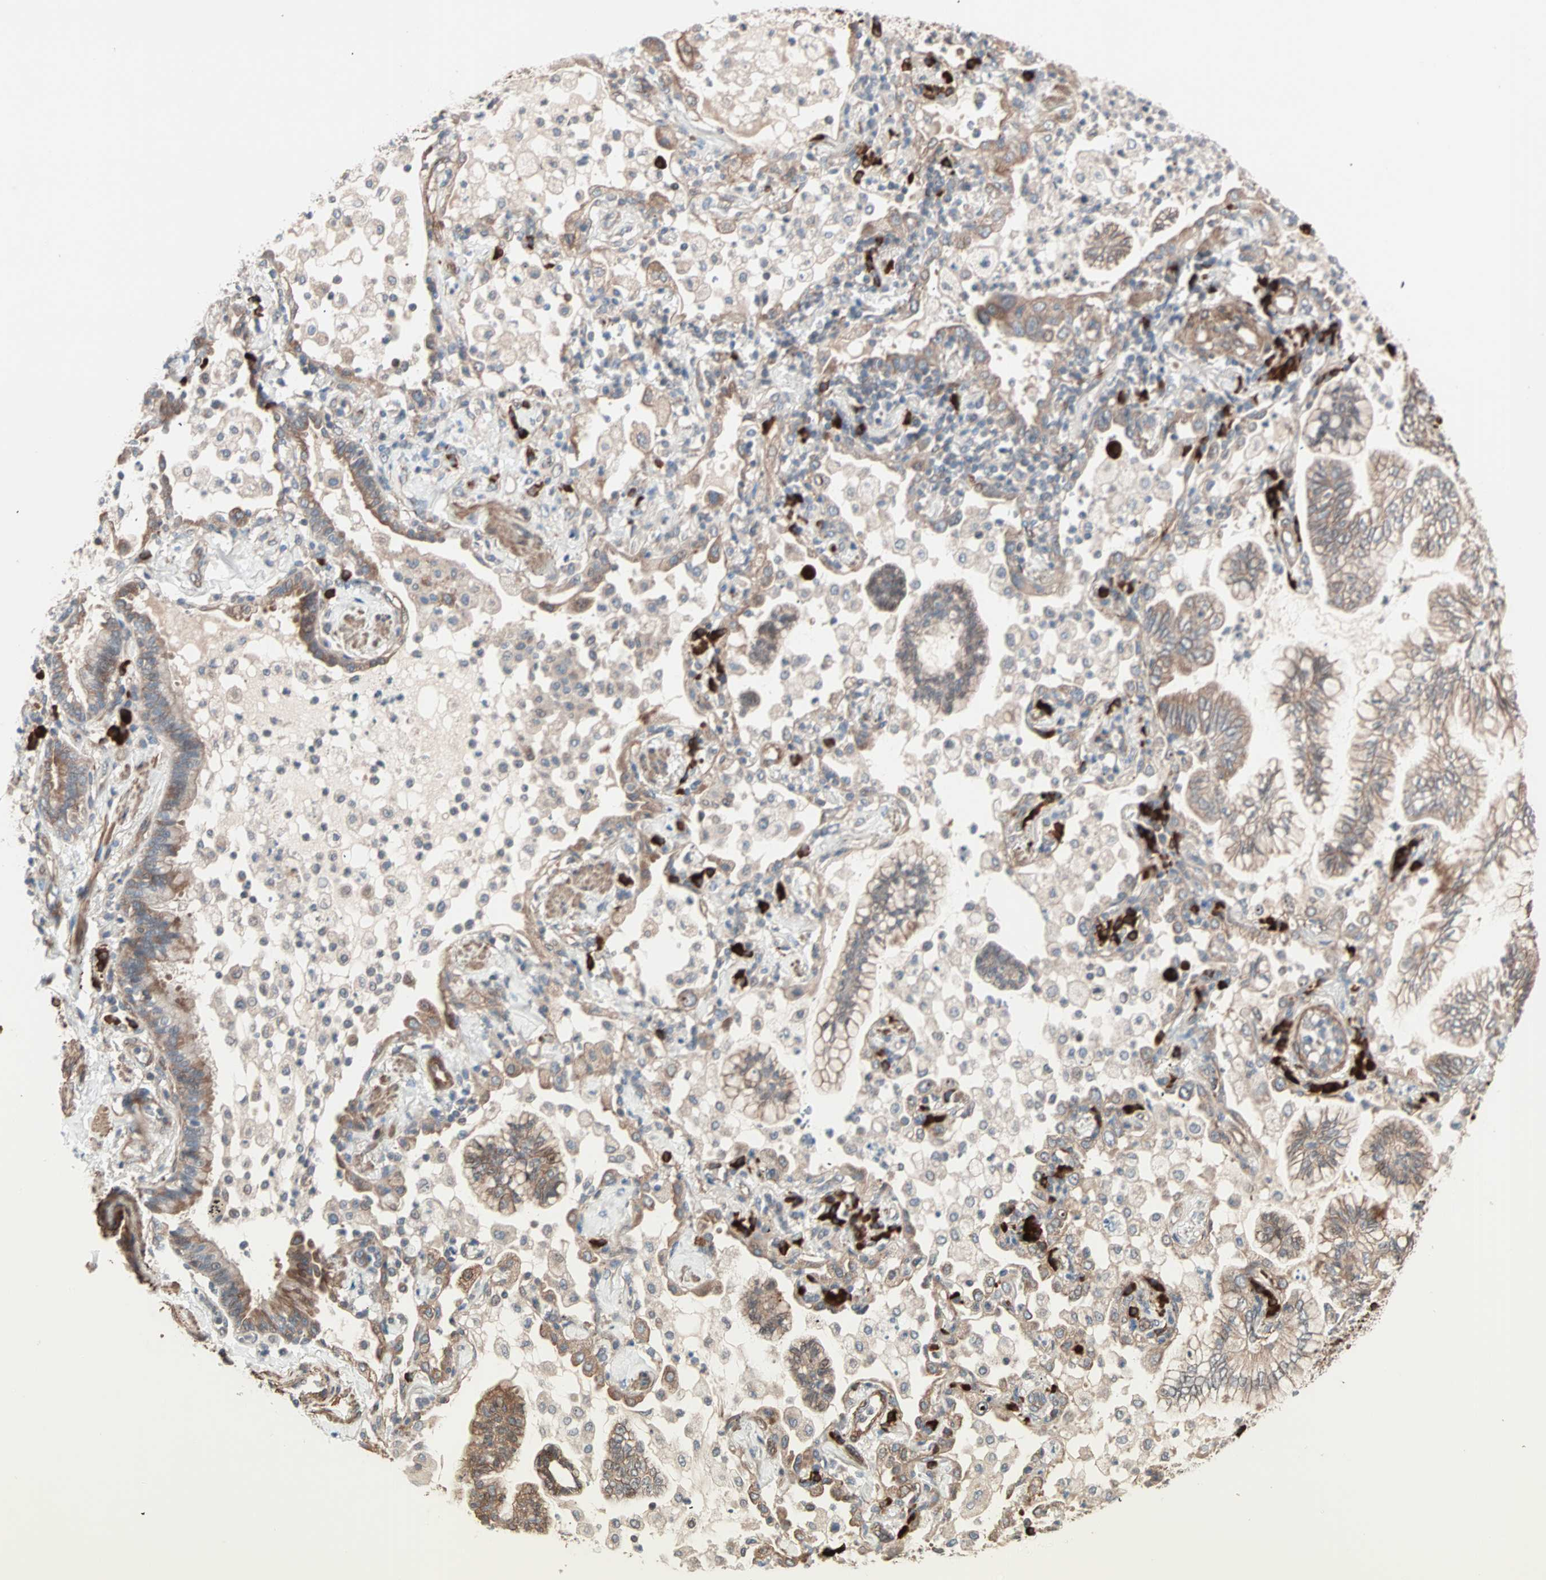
{"staining": {"intensity": "weak", "quantity": "25%-75%", "location": "cytoplasmic/membranous"}, "tissue": "lung cancer", "cell_type": "Tumor cells", "image_type": "cancer", "snomed": [{"axis": "morphology", "description": "Normal tissue, NOS"}, {"axis": "morphology", "description": "Adenocarcinoma, NOS"}, {"axis": "topography", "description": "Bronchus"}, {"axis": "topography", "description": "Lung"}], "caption": "This micrograph reveals adenocarcinoma (lung) stained with IHC to label a protein in brown. The cytoplasmic/membranous of tumor cells show weak positivity for the protein. Nuclei are counter-stained blue.", "gene": "ALG5", "patient": {"sex": "female", "age": 70}}